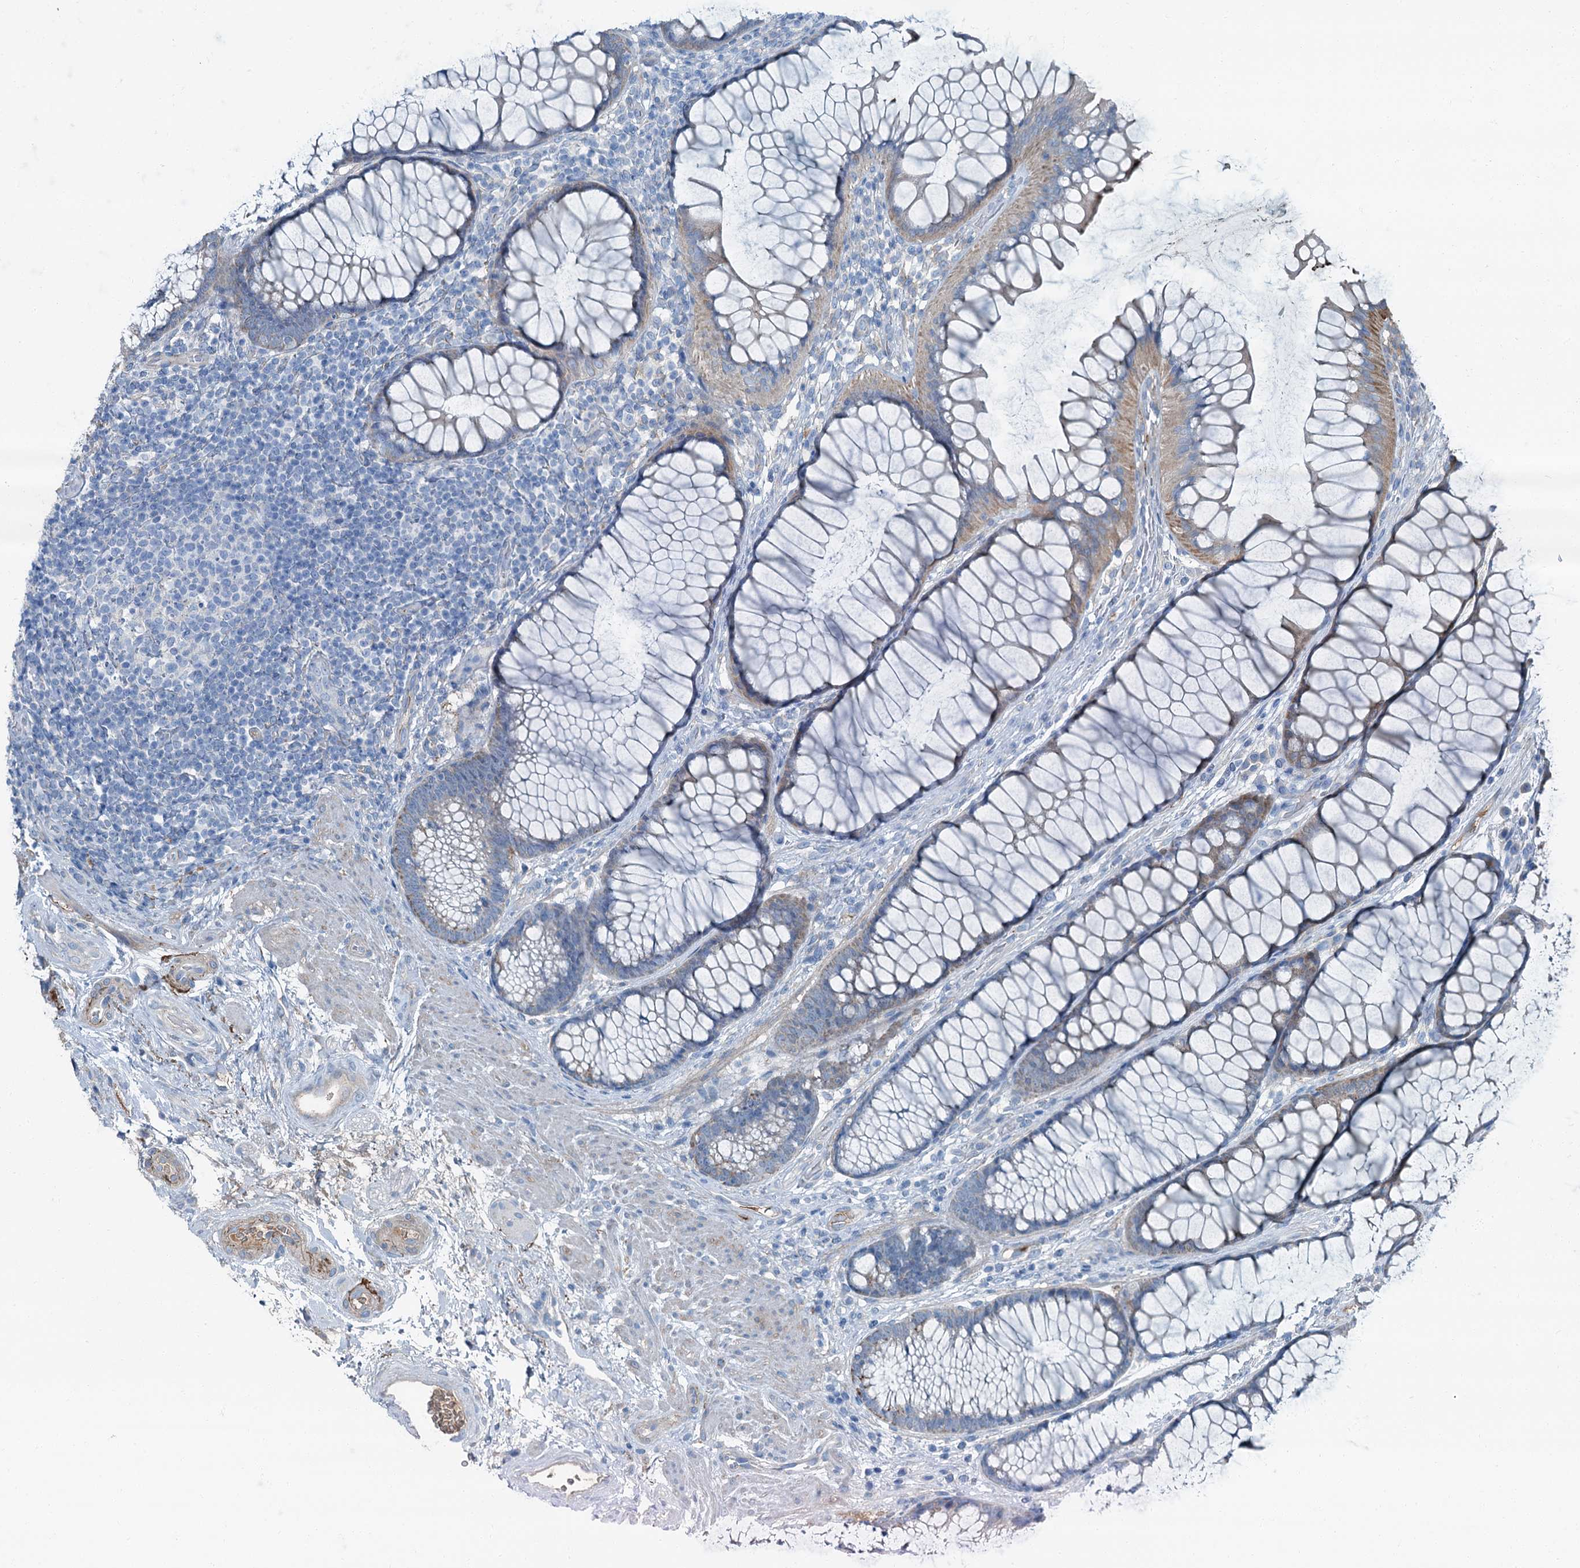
{"staining": {"intensity": "weak", "quantity": "25%-75%", "location": "cytoplasmic/membranous"}, "tissue": "colon", "cell_type": "Endothelial cells", "image_type": "normal", "snomed": [{"axis": "morphology", "description": "Normal tissue, NOS"}, {"axis": "topography", "description": "Colon"}], "caption": "A brown stain highlights weak cytoplasmic/membranous staining of a protein in endothelial cells of normal colon.", "gene": "AXL", "patient": {"sex": "female", "age": 82}}